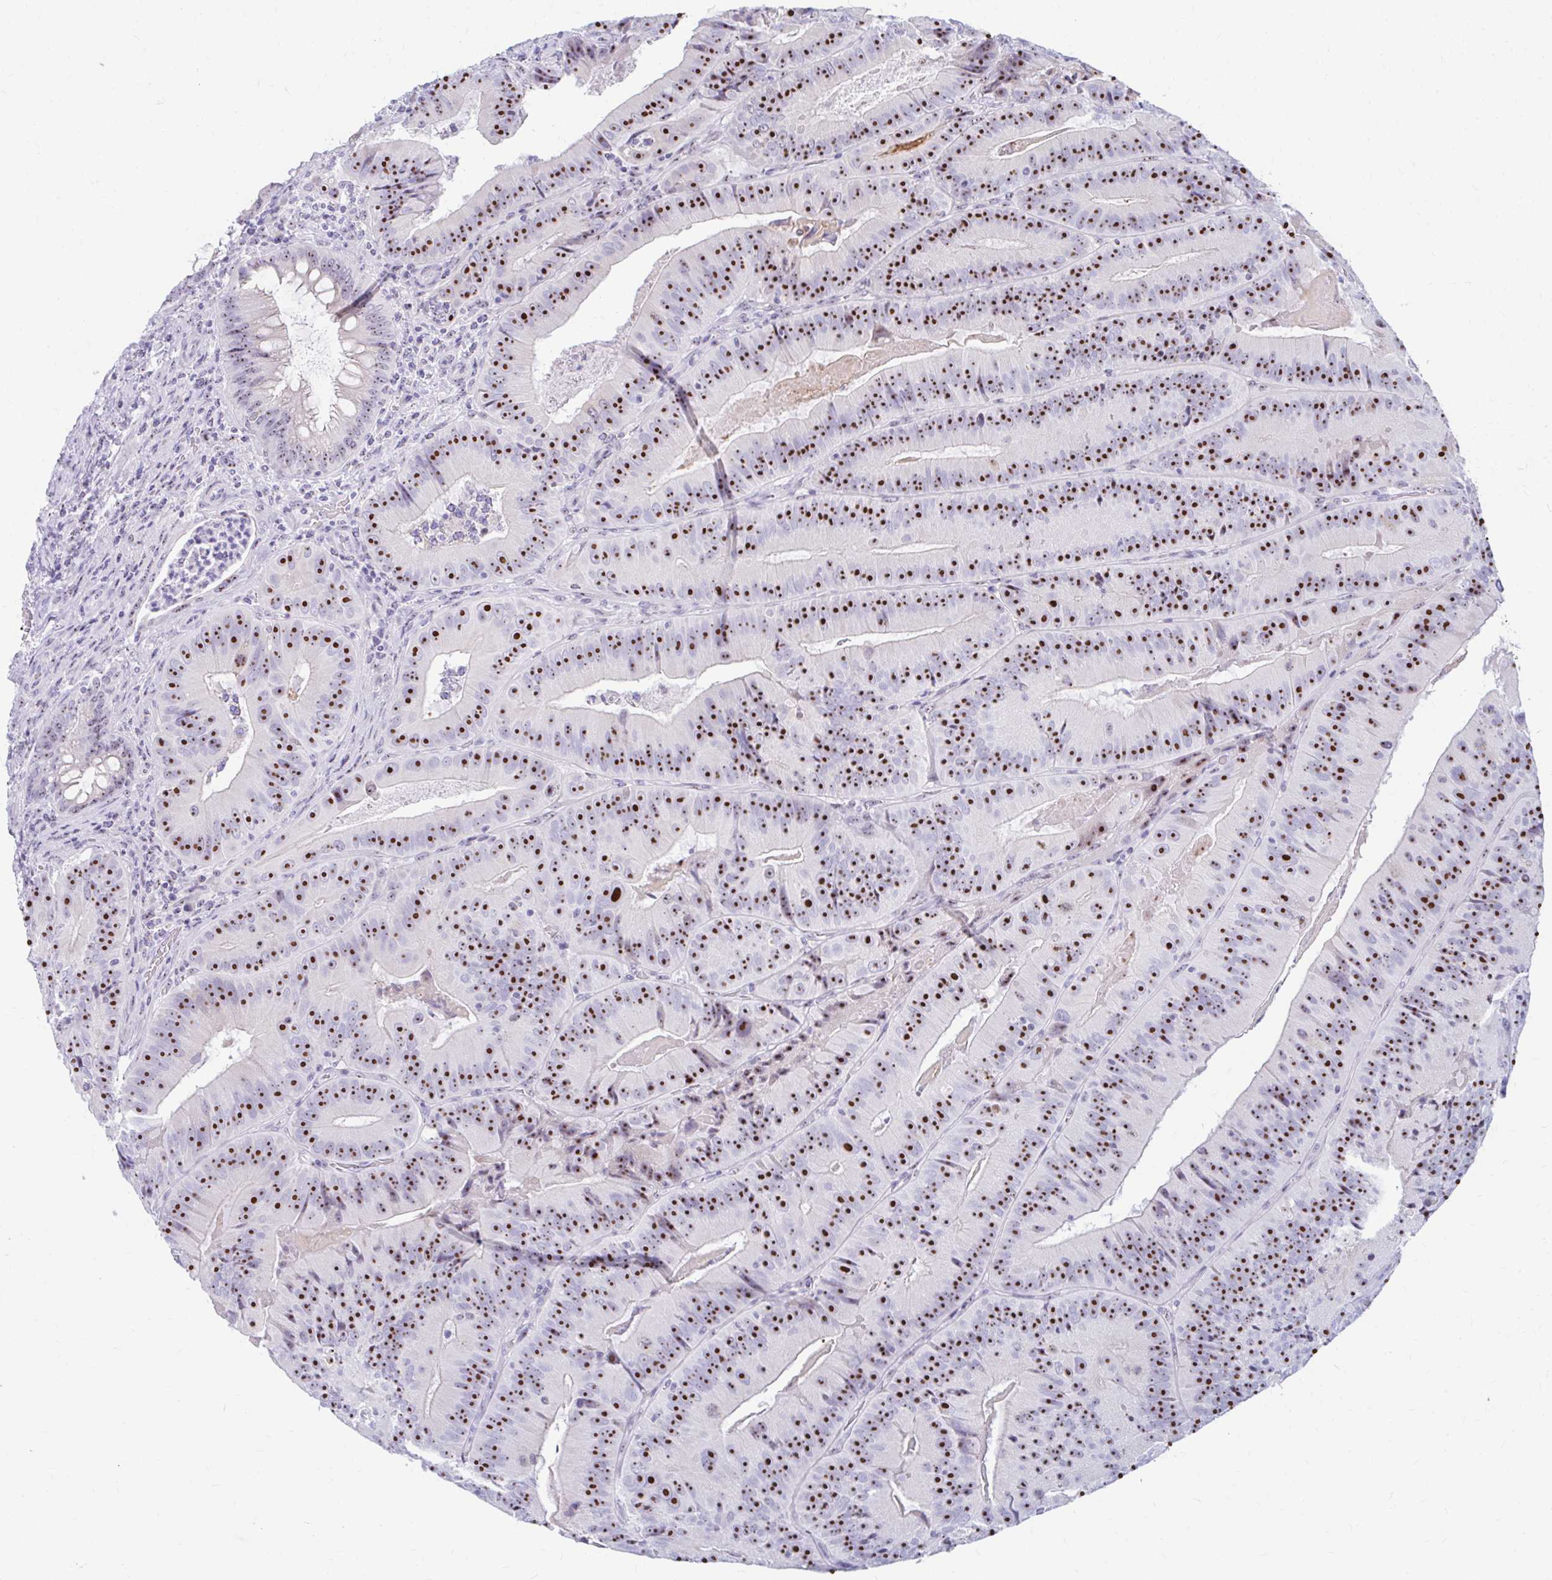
{"staining": {"intensity": "strong", "quantity": ">75%", "location": "nuclear"}, "tissue": "colorectal cancer", "cell_type": "Tumor cells", "image_type": "cancer", "snomed": [{"axis": "morphology", "description": "Adenocarcinoma, NOS"}, {"axis": "topography", "description": "Colon"}], "caption": "Protein staining displays strong nuclear positivity in about >75% of tumor cells in colorectal cancer.", "gene": "FTSJ3", "patient": {"sex": "female", "age": 86}}